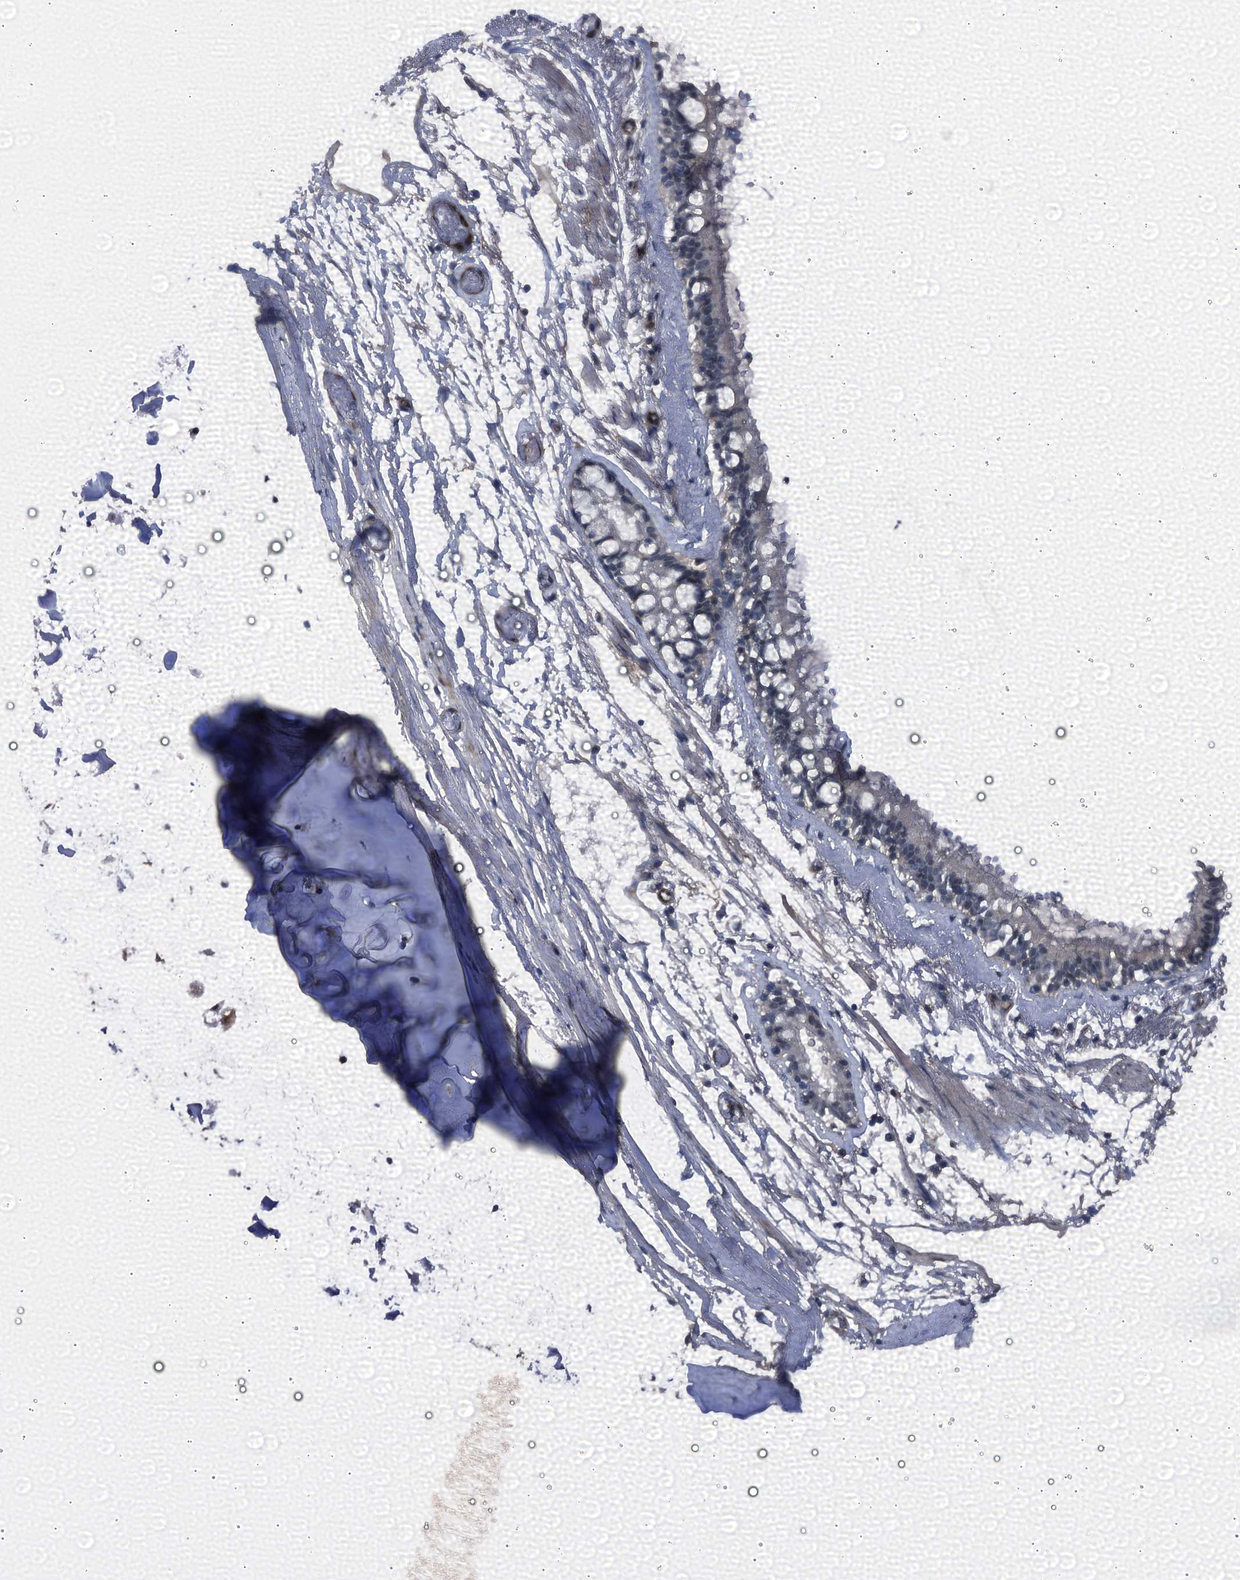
{"staining": {"intensity": "negative", "quantity": "none", "location": "none"}, "tissue": "nasopharynx", "cell_type": "Respiratory epithelial cells", "image_type": "normal", "snomed": [{"axis": "morphology", "description": "Normal tissue, NOS"}, {"axis": "topography", "description": "Nasopharynx"}], "caption": "High power microscopy image of an immunohistochemistry image of normal nasopharynx, revealing no significant expression in respiratory epithelial cells. (Stains: DAB IHC with hematoxylin counter stain, Microscopy: brightfield microscopy at high magnification).", "gene": "EMG1", "patient": {"sex": "male", "age": 32}}